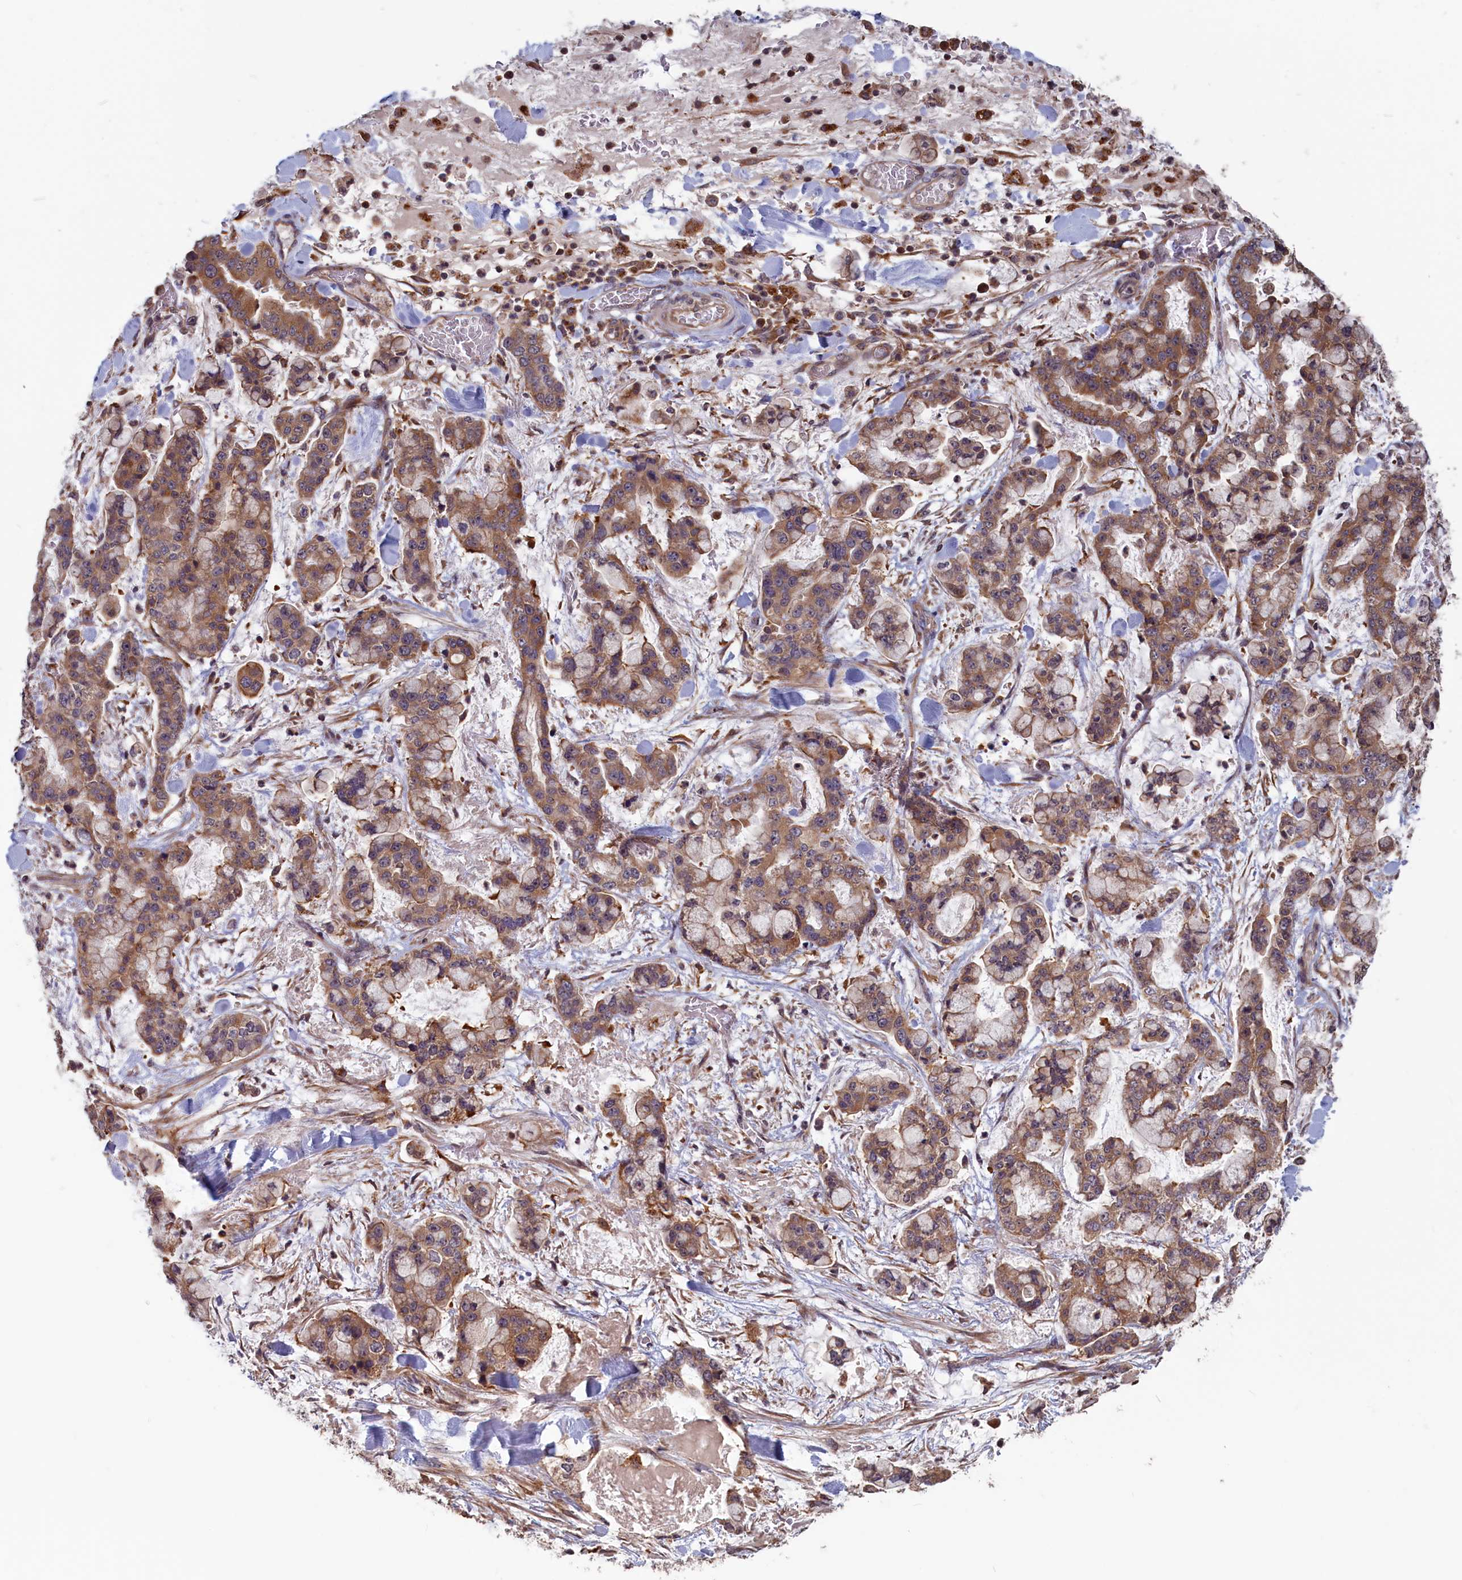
{"staining": {"intensity": "moderate", "quantity": ">75%", "location": "cytoplasmic/membranous"}, "tissue": "stomach cancer", "cell_type": "Tumor cells", "image_type": "cancer", "snomed": [{"axis": "morphology", "description": "Normal tissue, NOS"}, {"axis": "morphology", "description": "Adenocarcinoma, NOS"}, {"axis": "topography", "description": "Stomach, upper"}, {"axis": "topography", "description": "Stomach"}], "caption": "A micrograph of human stomach cancer stained for a protein exhibits moderate cytoplasmic/membranous brown staining in tumor cells.", "gene": "CACTIN", "patient": {"sex": "male", "age": 76}}